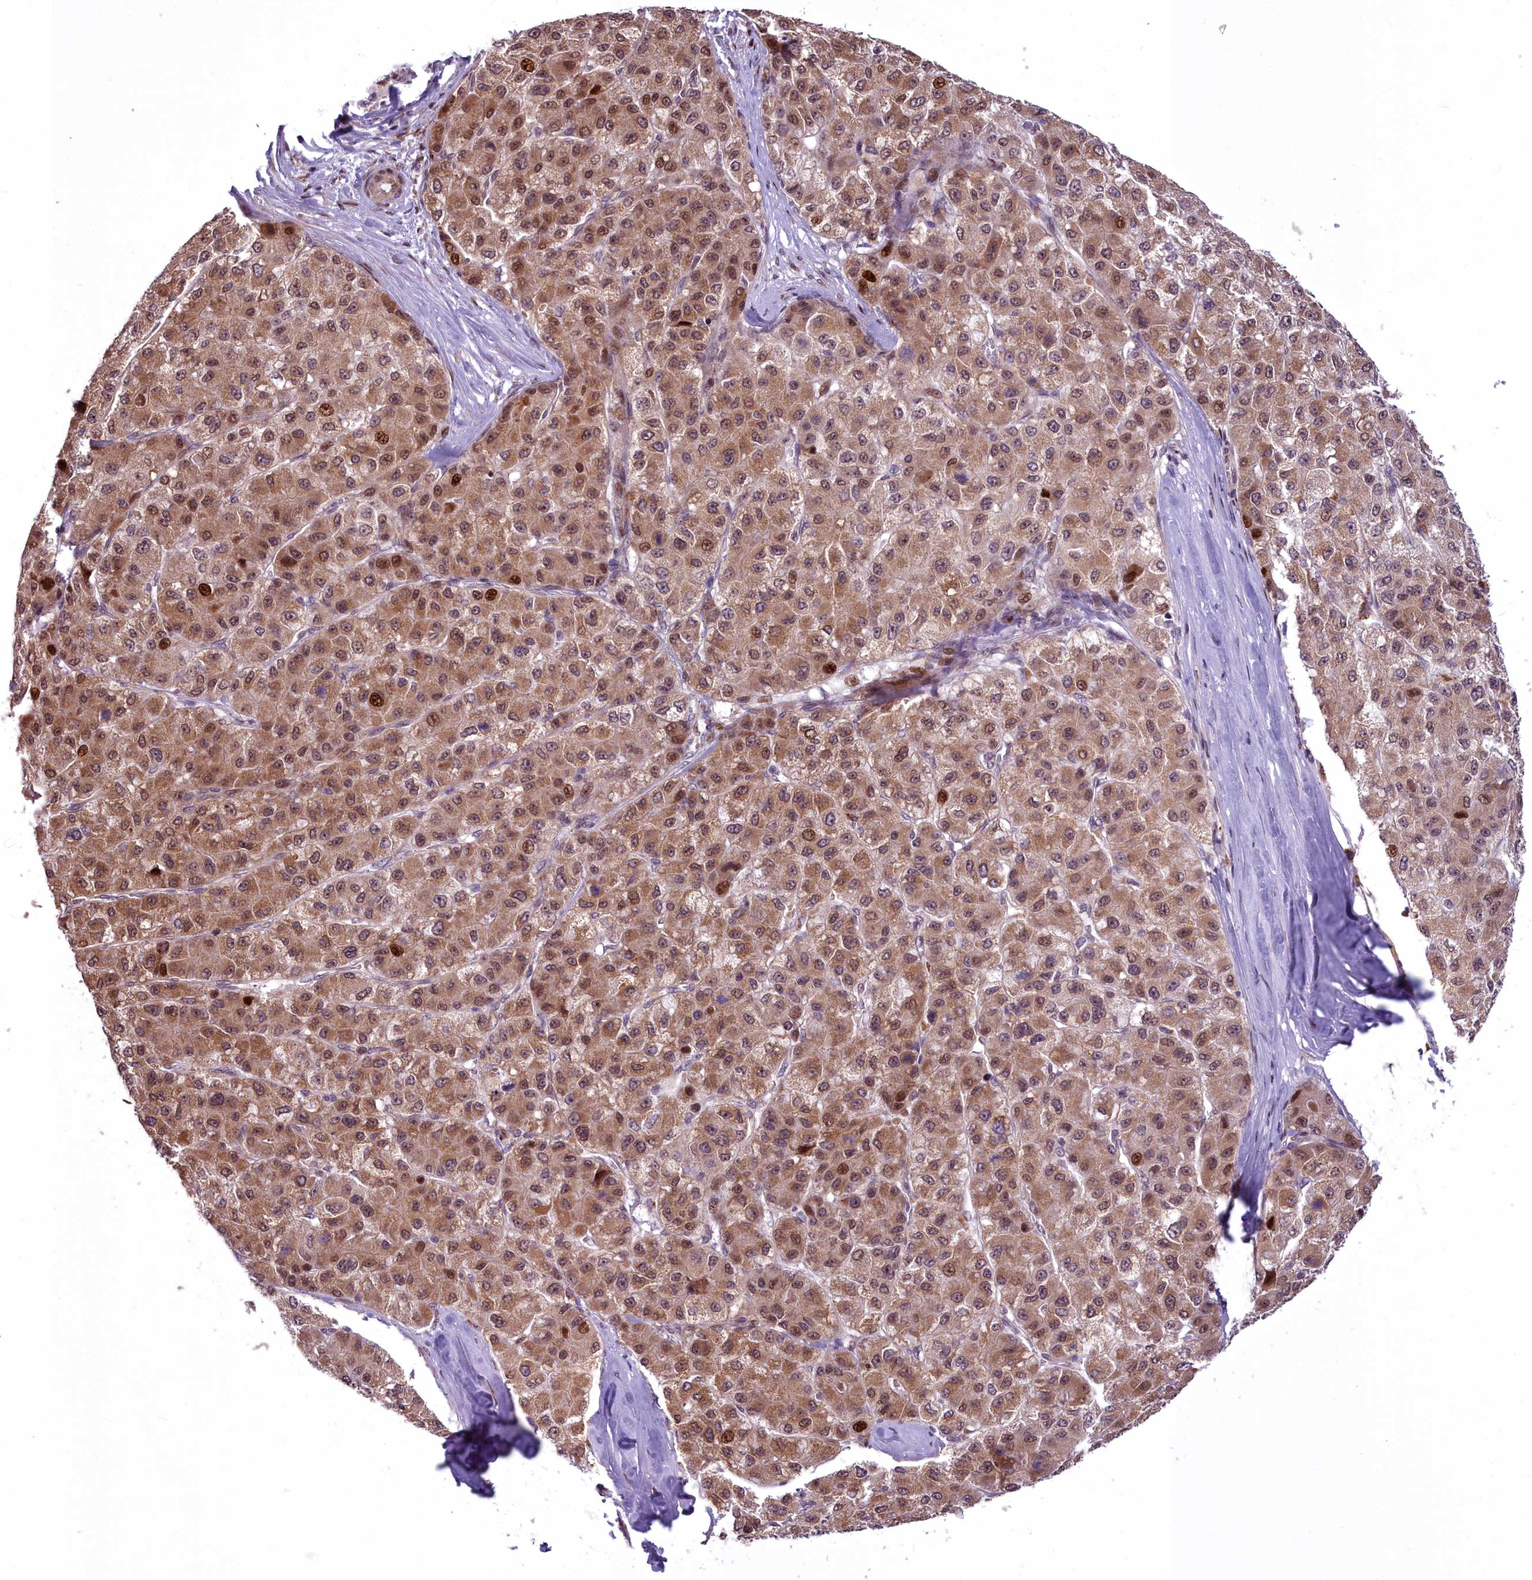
{"staining": {"intensity": "moderate", "quantity": ">75%", "location": "cytoplasmic/membranous,nuclear"}, "tissue": "liver cancer", "cell_type": "Tumor cells", "image_type": "cancer", "snomed": [{"axis": "morphology", "description": "Carcinoma, Hepatocellular, NOS"}, {"axis": "topography", "description": "Liver"}], "caption": "Moderate cytoplasmic/membranous and nuclear positivity is identified in approximately >75% of tumor cells in liver hepatocellular carcinoma.", "gene": "AP1M1", "patient": {"sex": "male", "age": 80}}